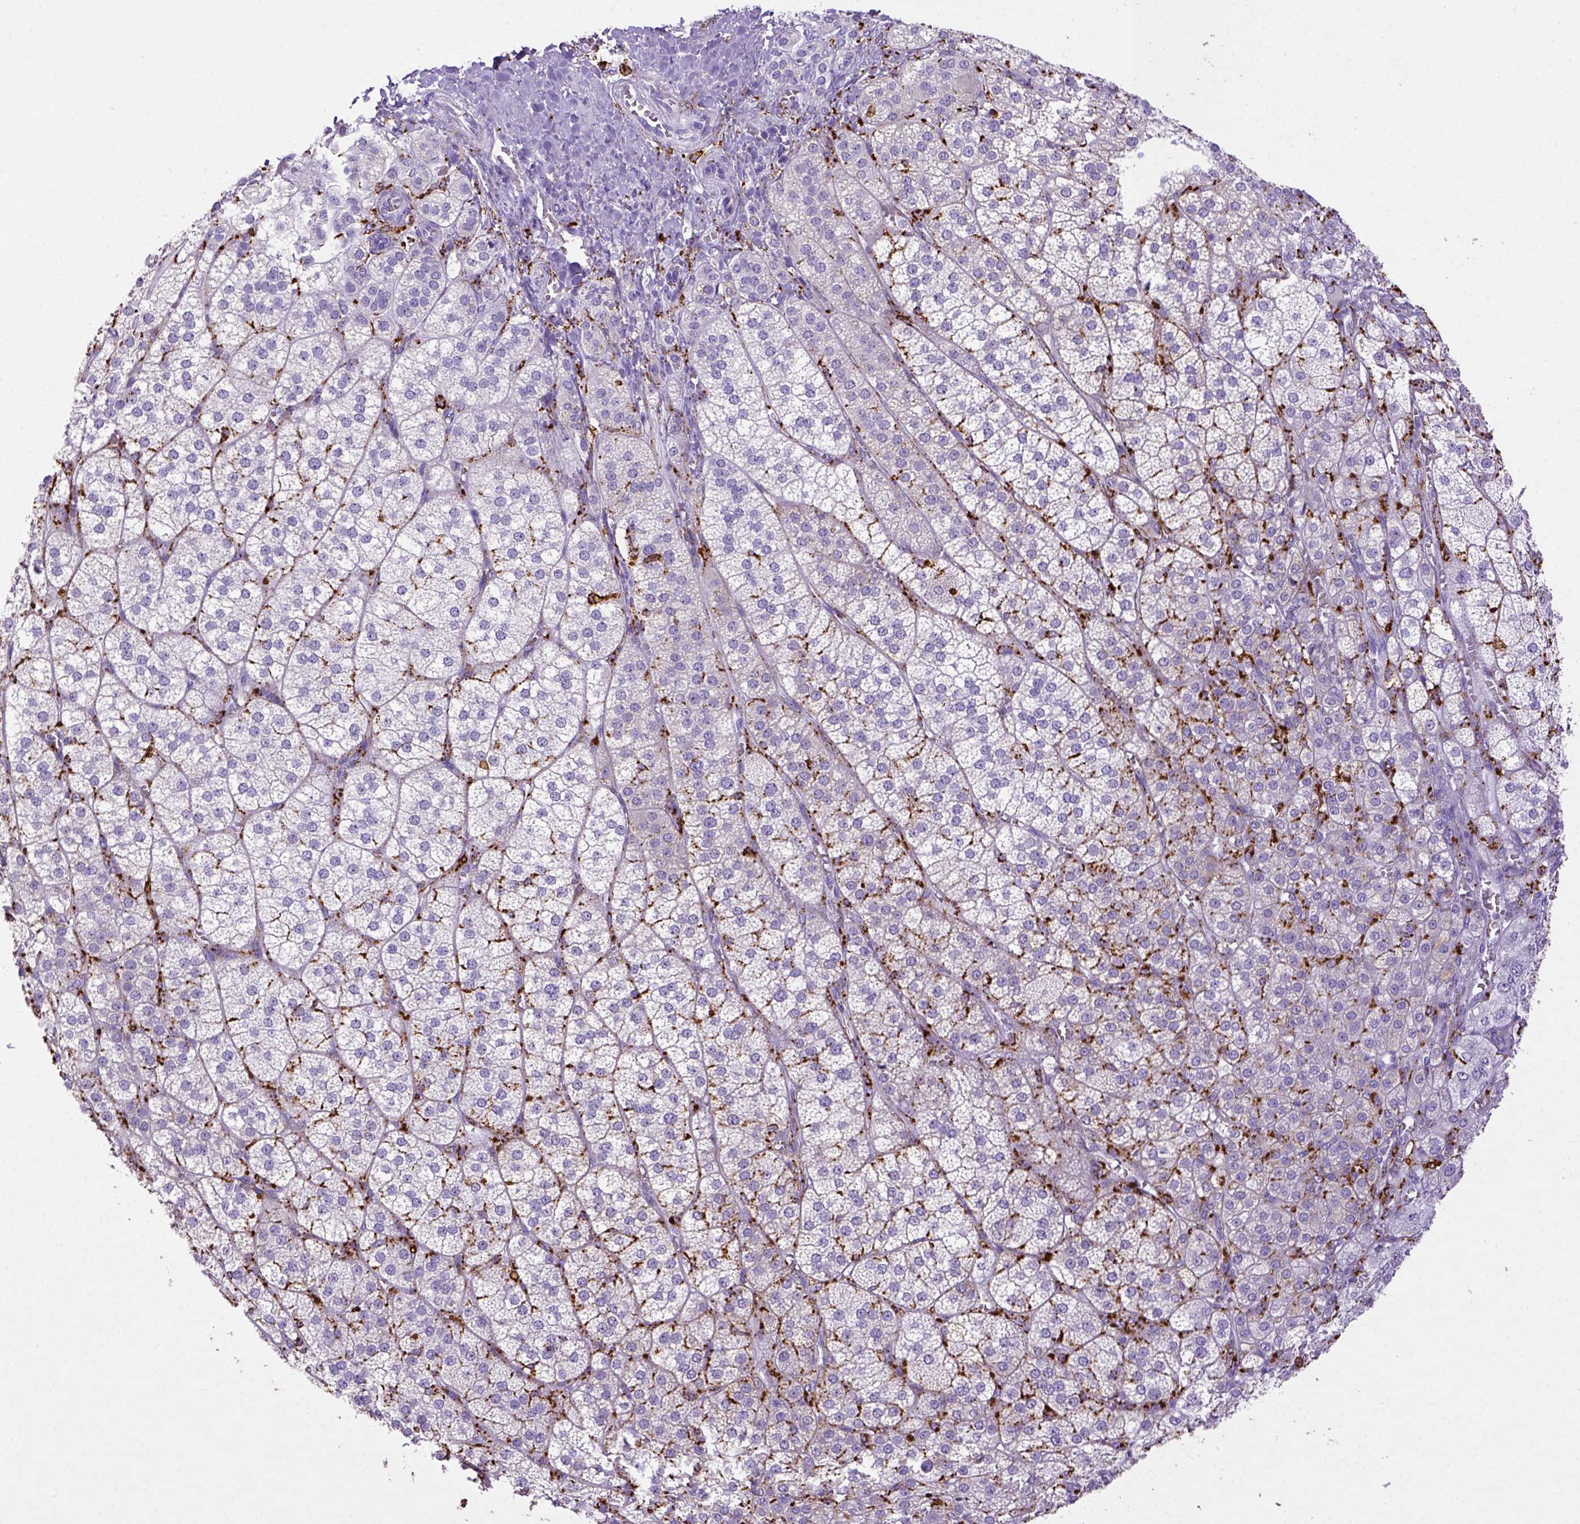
{"staining": {"intensity": "negative", "quantity": "none", "location": "none"}, "tissue": "adrenal gland", "cell_type": "Glandular cells", "image_type": "normal", "snomed": [{"axis": "morphology", "description": "Normal tissue, NOS"}, {"axis": "topography", "description": "Adrenal gland"}], "caption": "The photomicrograph displays no staining of glandular cells in unremarkable adrenal gland.", "gene": "CD68", "patient": {"sex": "female", "age": 60}}